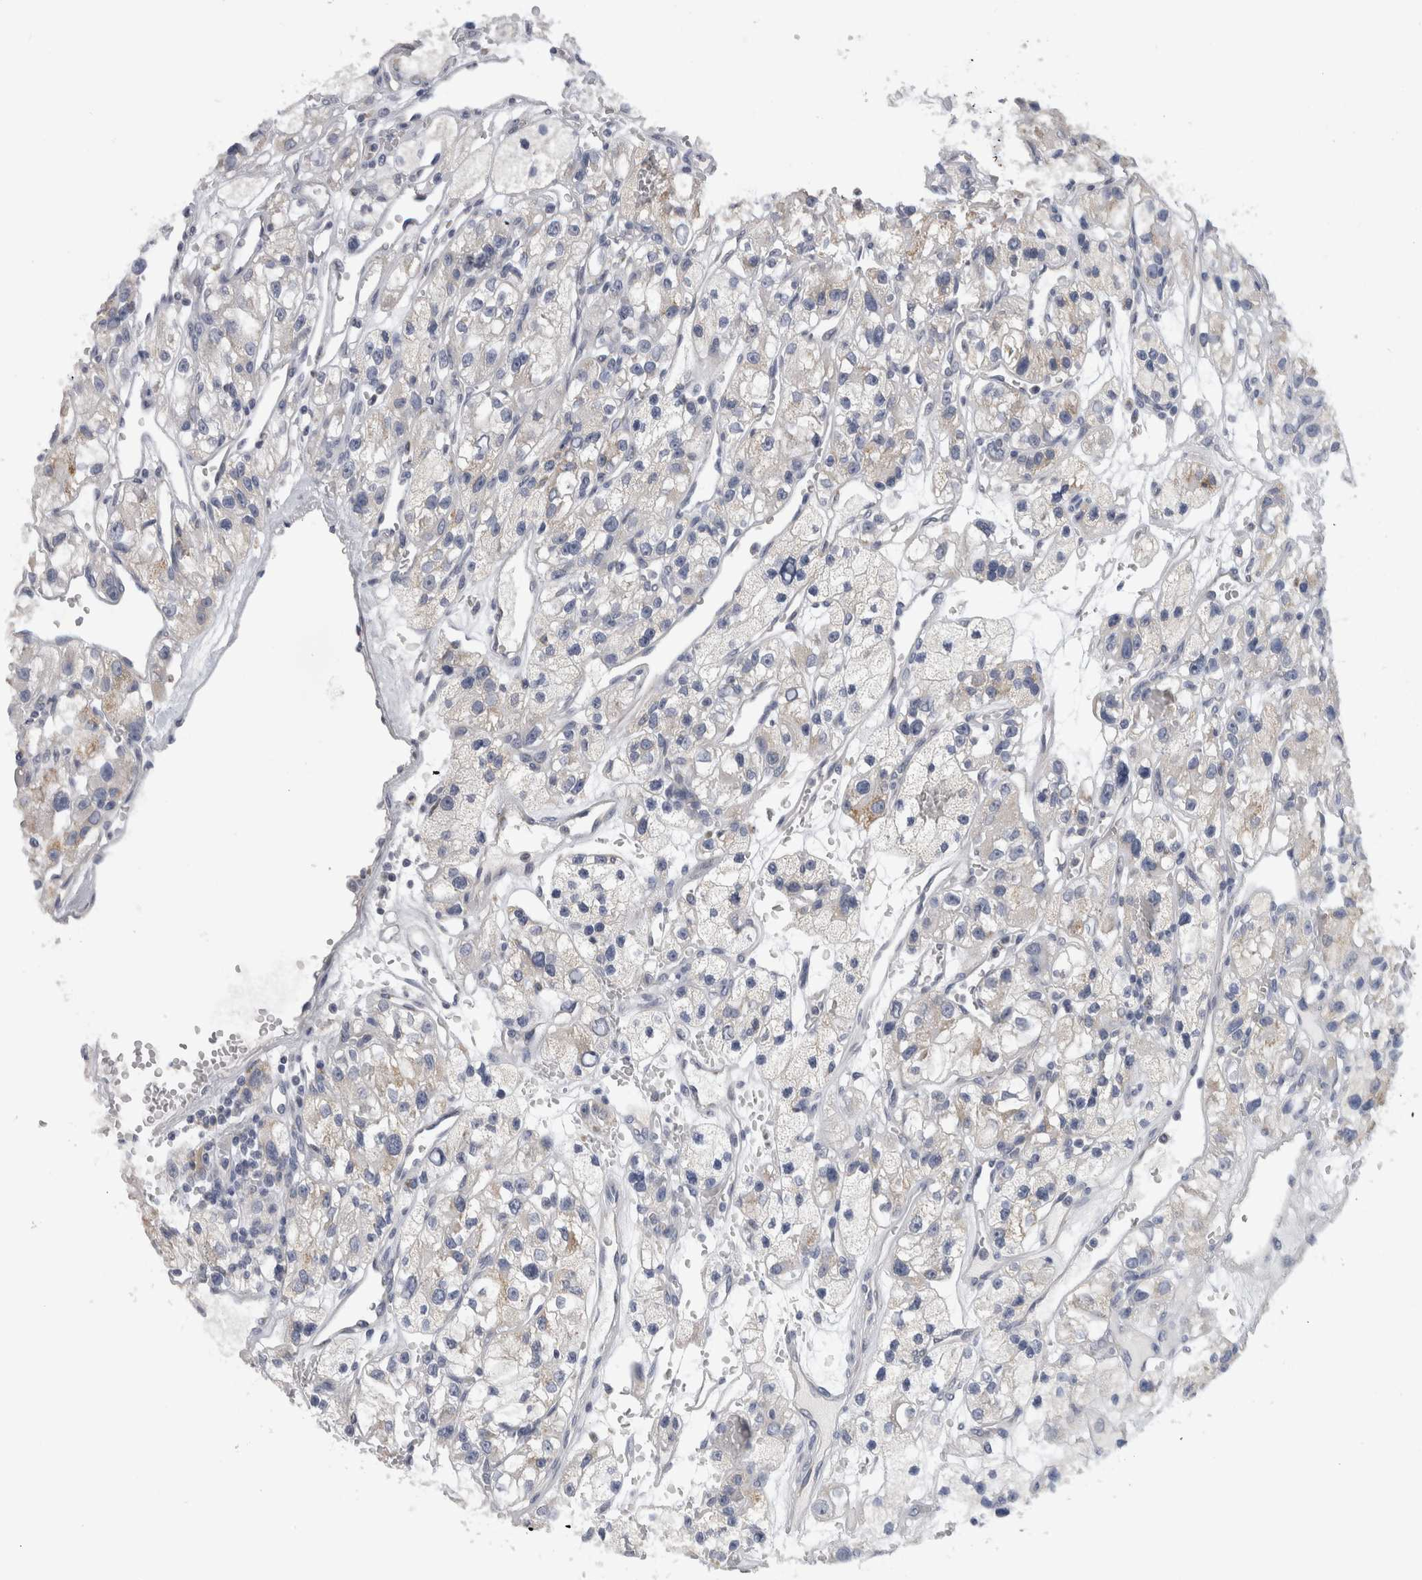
{"staining": {"intensity": "weak", "quantity": "<25%", "location": "cytoplasmic/membranous"}, "tissue": "renal cancer", "cell_type": "Tumor cells", "image_type": "cancer", "snomed": [{"axis": "morphology", "description": "Adenocarcinoma, NOS"}, {"axis": "topography", "description": "Kidney"}], "caption": "The immunohistochemistry histopathology image has no significant positivity in tumor cells of renal cancer tissue.", "gene": "DHRS4", "patient": {"sex": "female", "age": 57}}